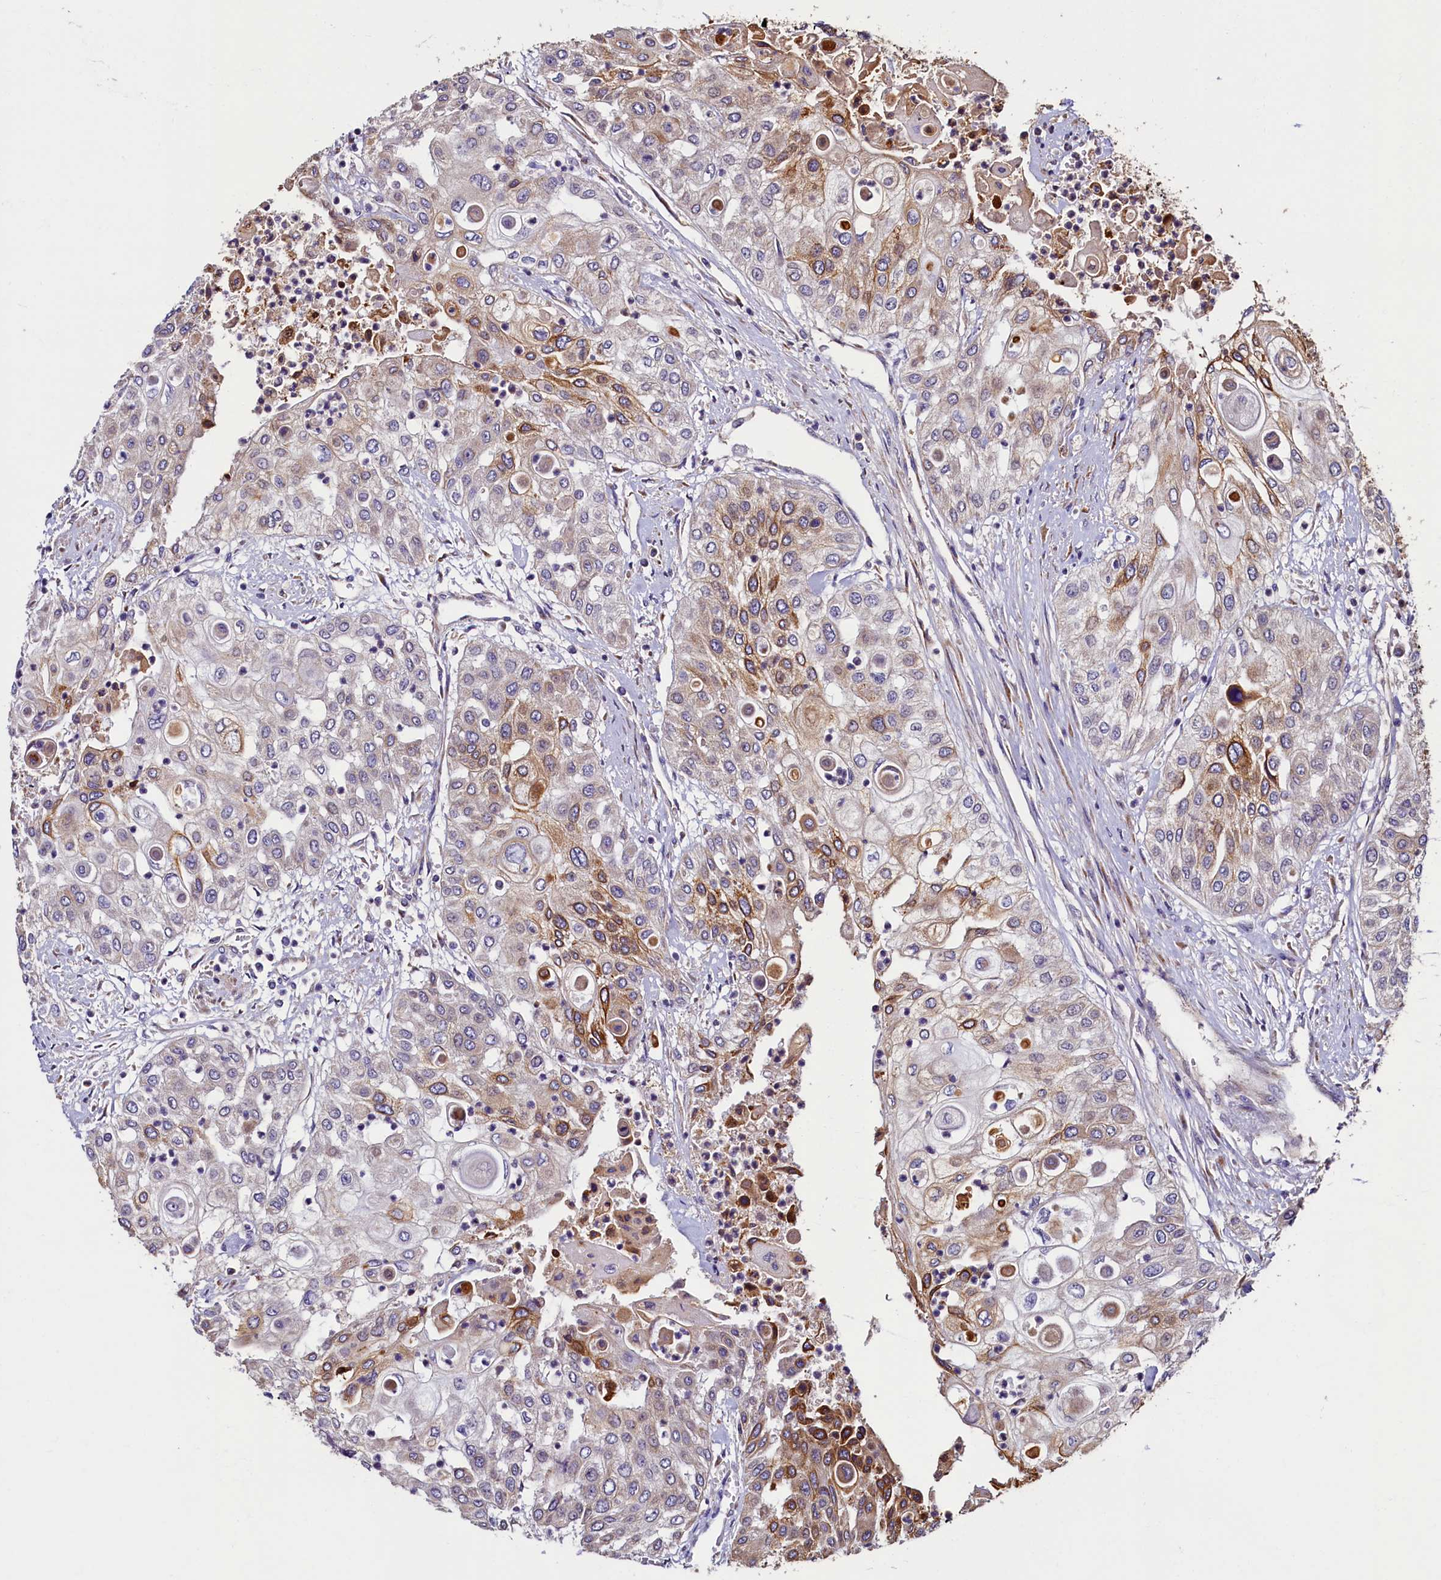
{"staining": {"intensity": "moderate", "quantity": "<25%", "location": "cytoplasmic/membranous"}, "tissue": "urothelial cancer", "cell_type": "Tumor cells", "image_type": "cancer", "snomed": [{"axis": "morphology", "description": "Urothelial carcinoma, High grade"}, {"axis": "topography", "description": "Urinary bladder"}], "caption": "Moderate cytoplasmic/membranous protein staining is present in about <25% of tumor cells in urothelial carcinoma (high-grade). The staining was performed using DAB (3,3'-diaminobenzidine) to visualize the protein expression in brown, while the nuclei were stained in blue with hematoxylin (Magnification: 20x).", "gene": "NCKAP5L", "patient": {"sex": "female", "age": 79}}